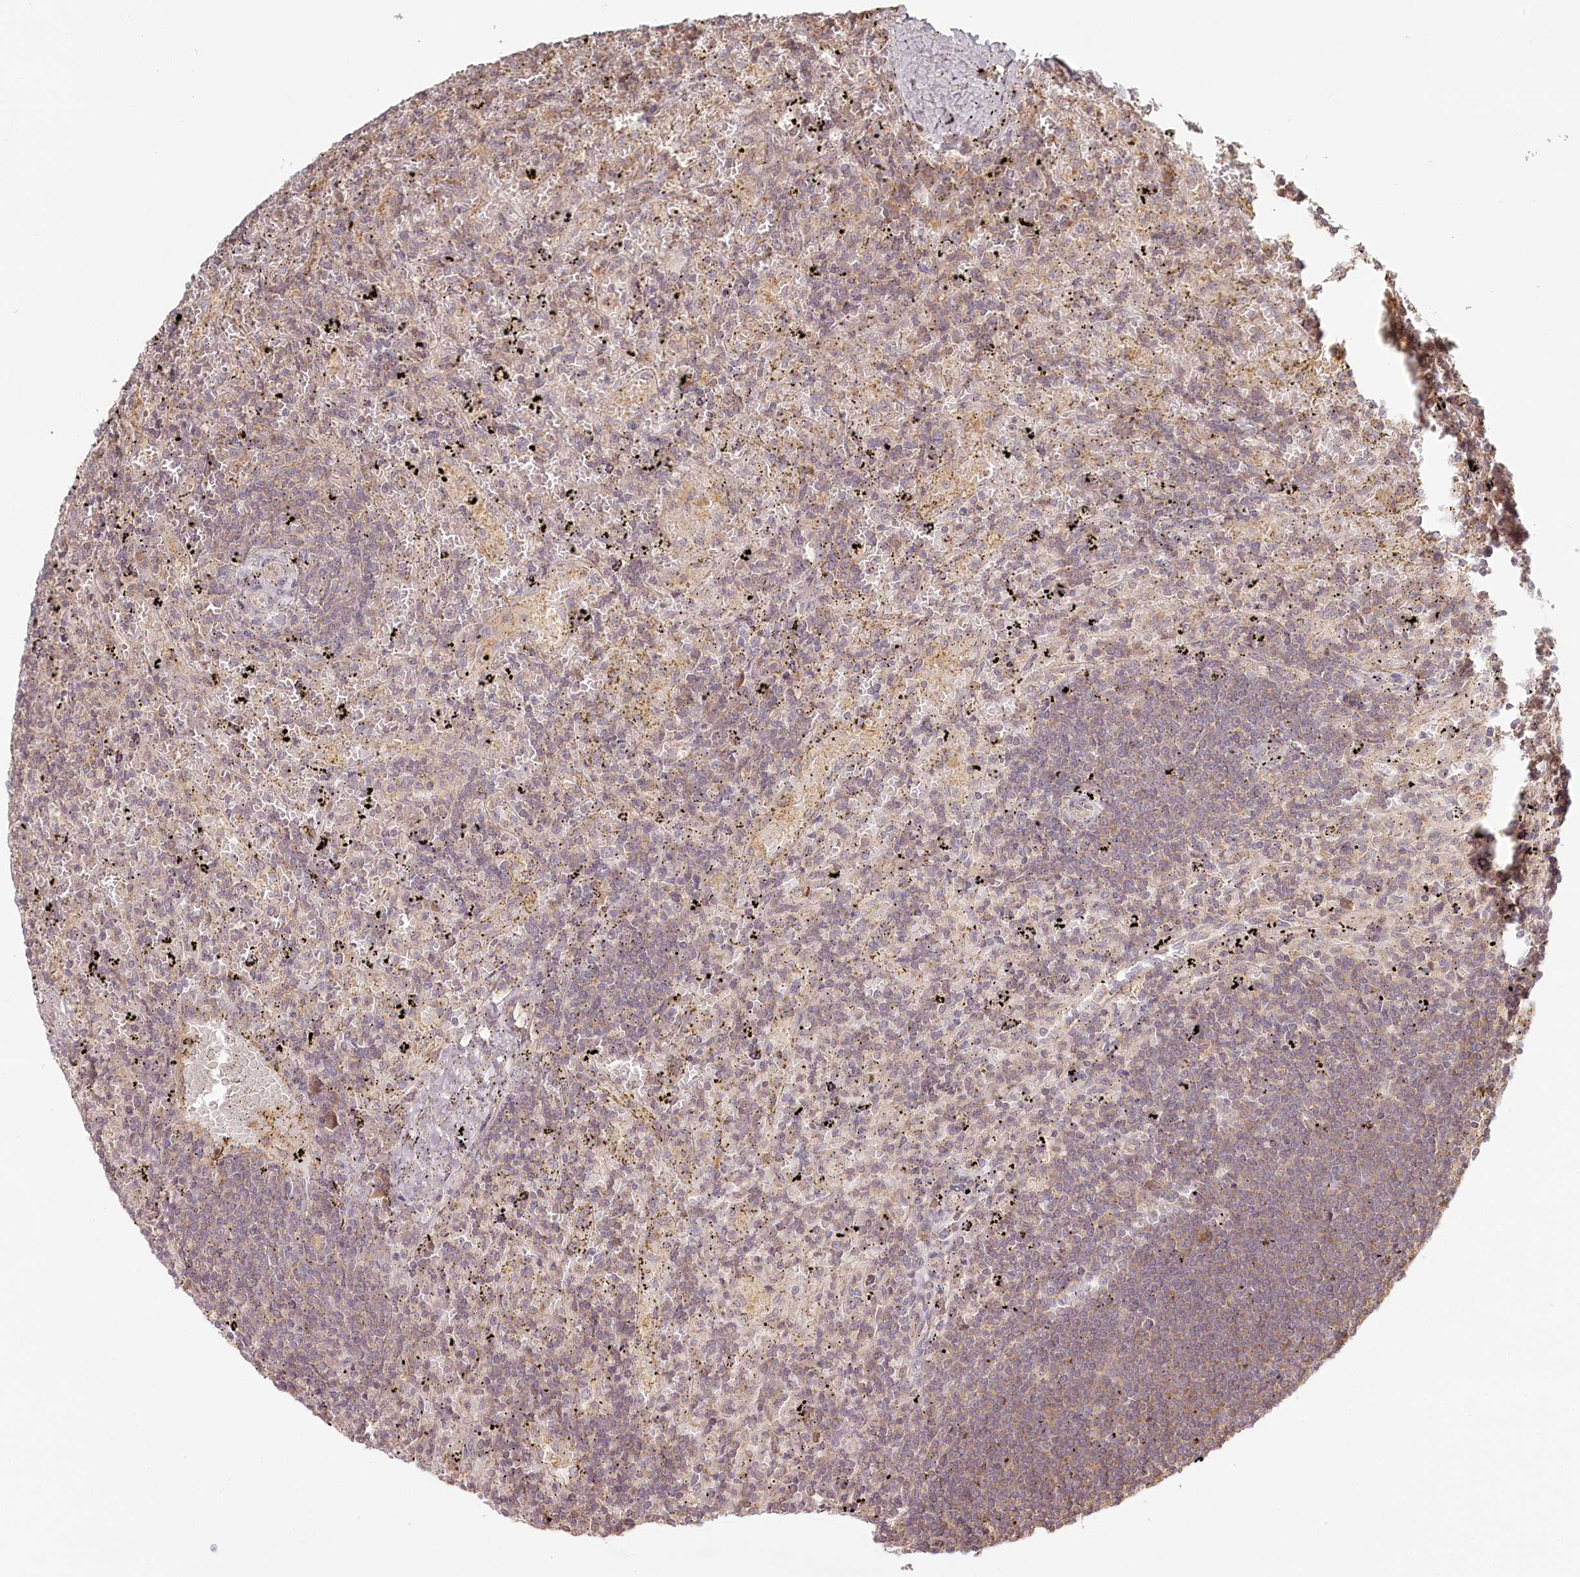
{"staining": {"intensity": "weak", "quantity": "25%-75%", "location": "cytoplasmic/membranous"}, "tissue": "lymphoma", "cell_type": "Tumor cells", "image_type": "cancer", "snomed": [{"axis": "morphology", "description": "Malignant lymphoma, non-Hodgkin's type, Low grade"}, {"axis": "topography", "description": "Spleen"}], "caption": "Lymphoma stained for a protein shows weak cytoplasmic/membranous positivity in tumor cells.", "gene": "TMIE", "patient": {"sex": "male", "age": 76}}